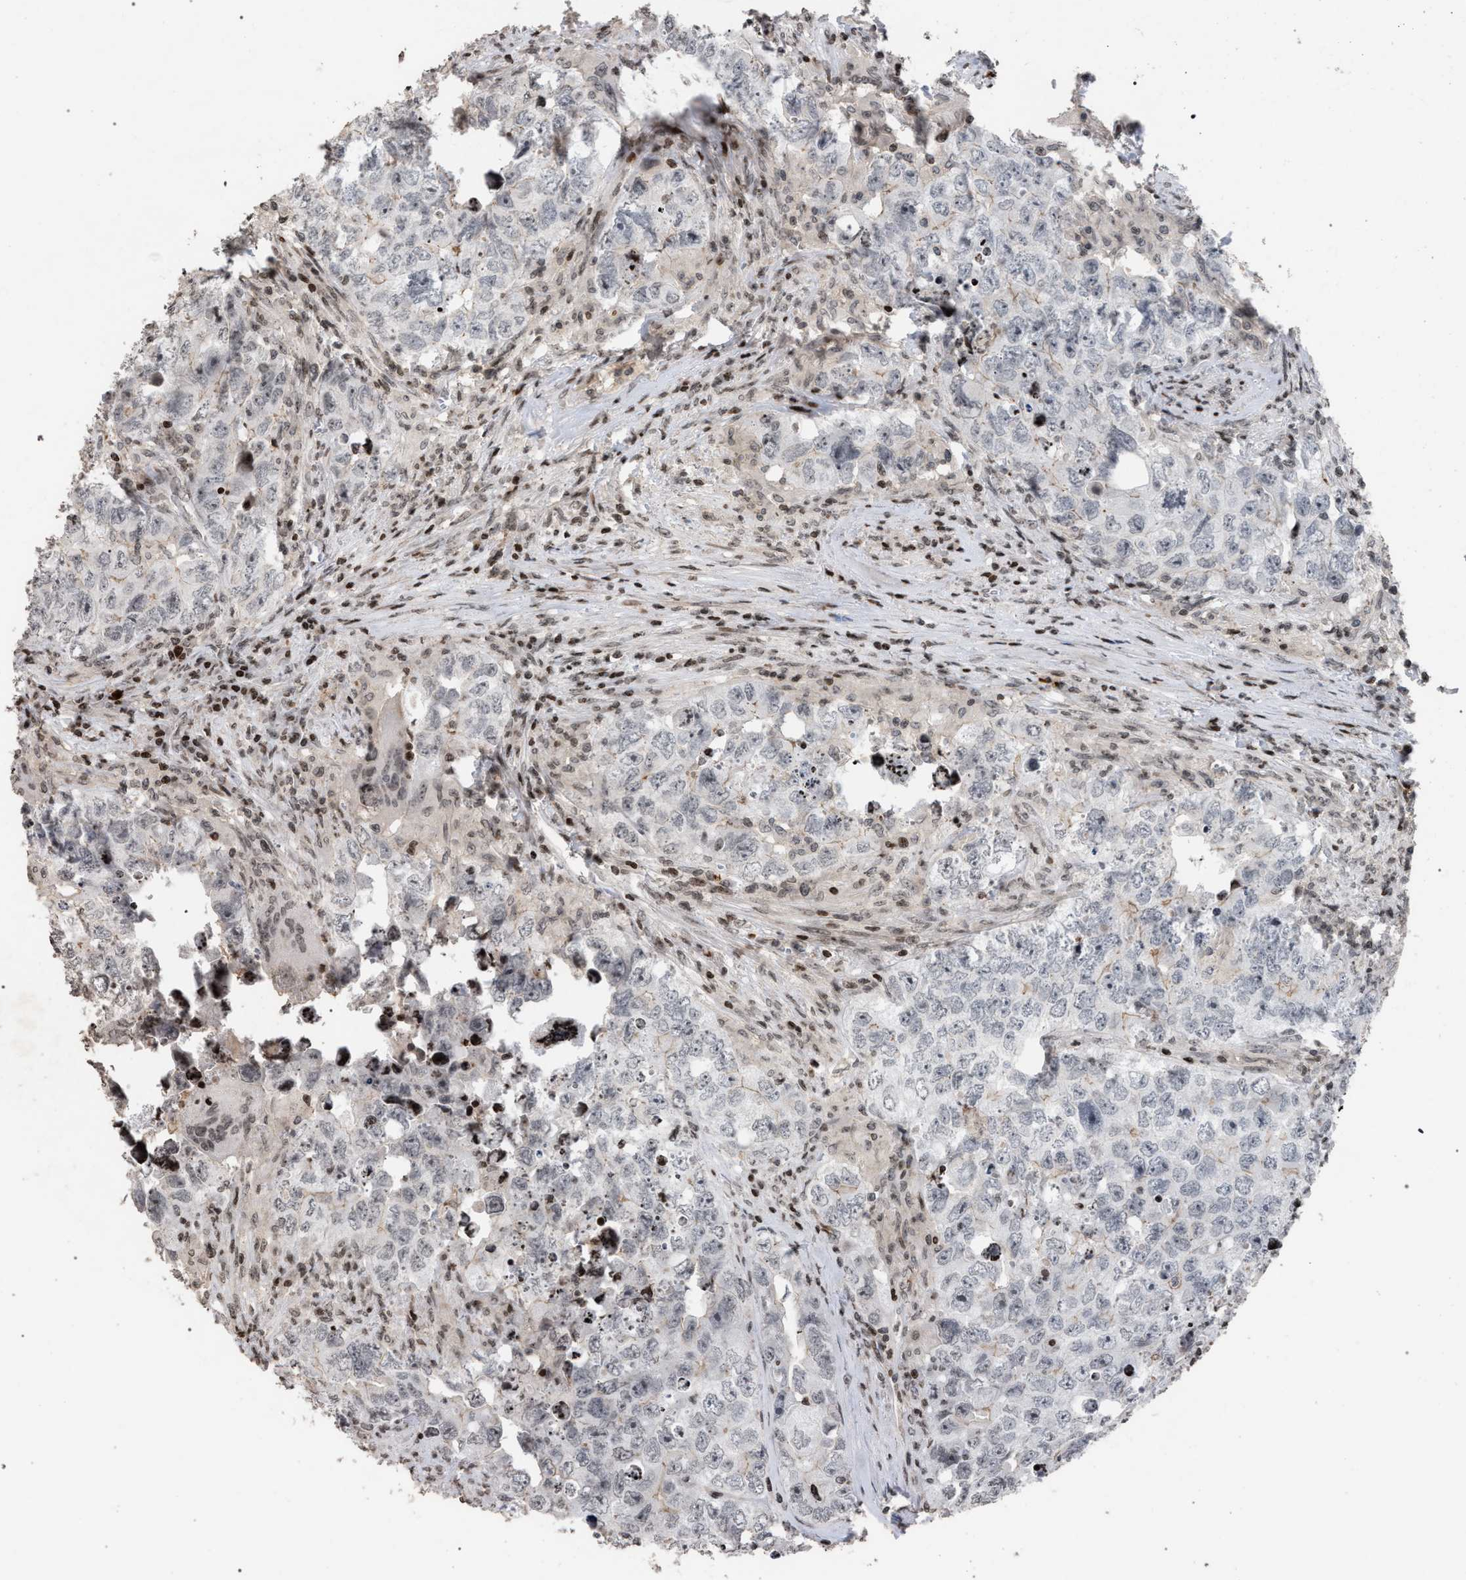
{"staining": {"intensity": "negative", "quantity": "none", "location": "none"}, "tissue": "testis cancer", "cell_type": "Tumor cells", "image_type": "cancer", "snomed": [{"axis": "morphology", "description": "Seminoma, NOS"}, {"axis": "morphology", "description": "Carcinoma, Embryonal, NOS"}, {"axis": "topography", "description": "Testis"}], "caption": "Immunohistochemistry (IHC) image of neoplastic tissue: testis seminoma stained with DAB (3,3'-diaminobenzidine) displays no significant protein expression in tumor cells. Nuclei are stained in blue.", "gene": "FOXD3", "patient": {"sex": "male", "age": 43}}